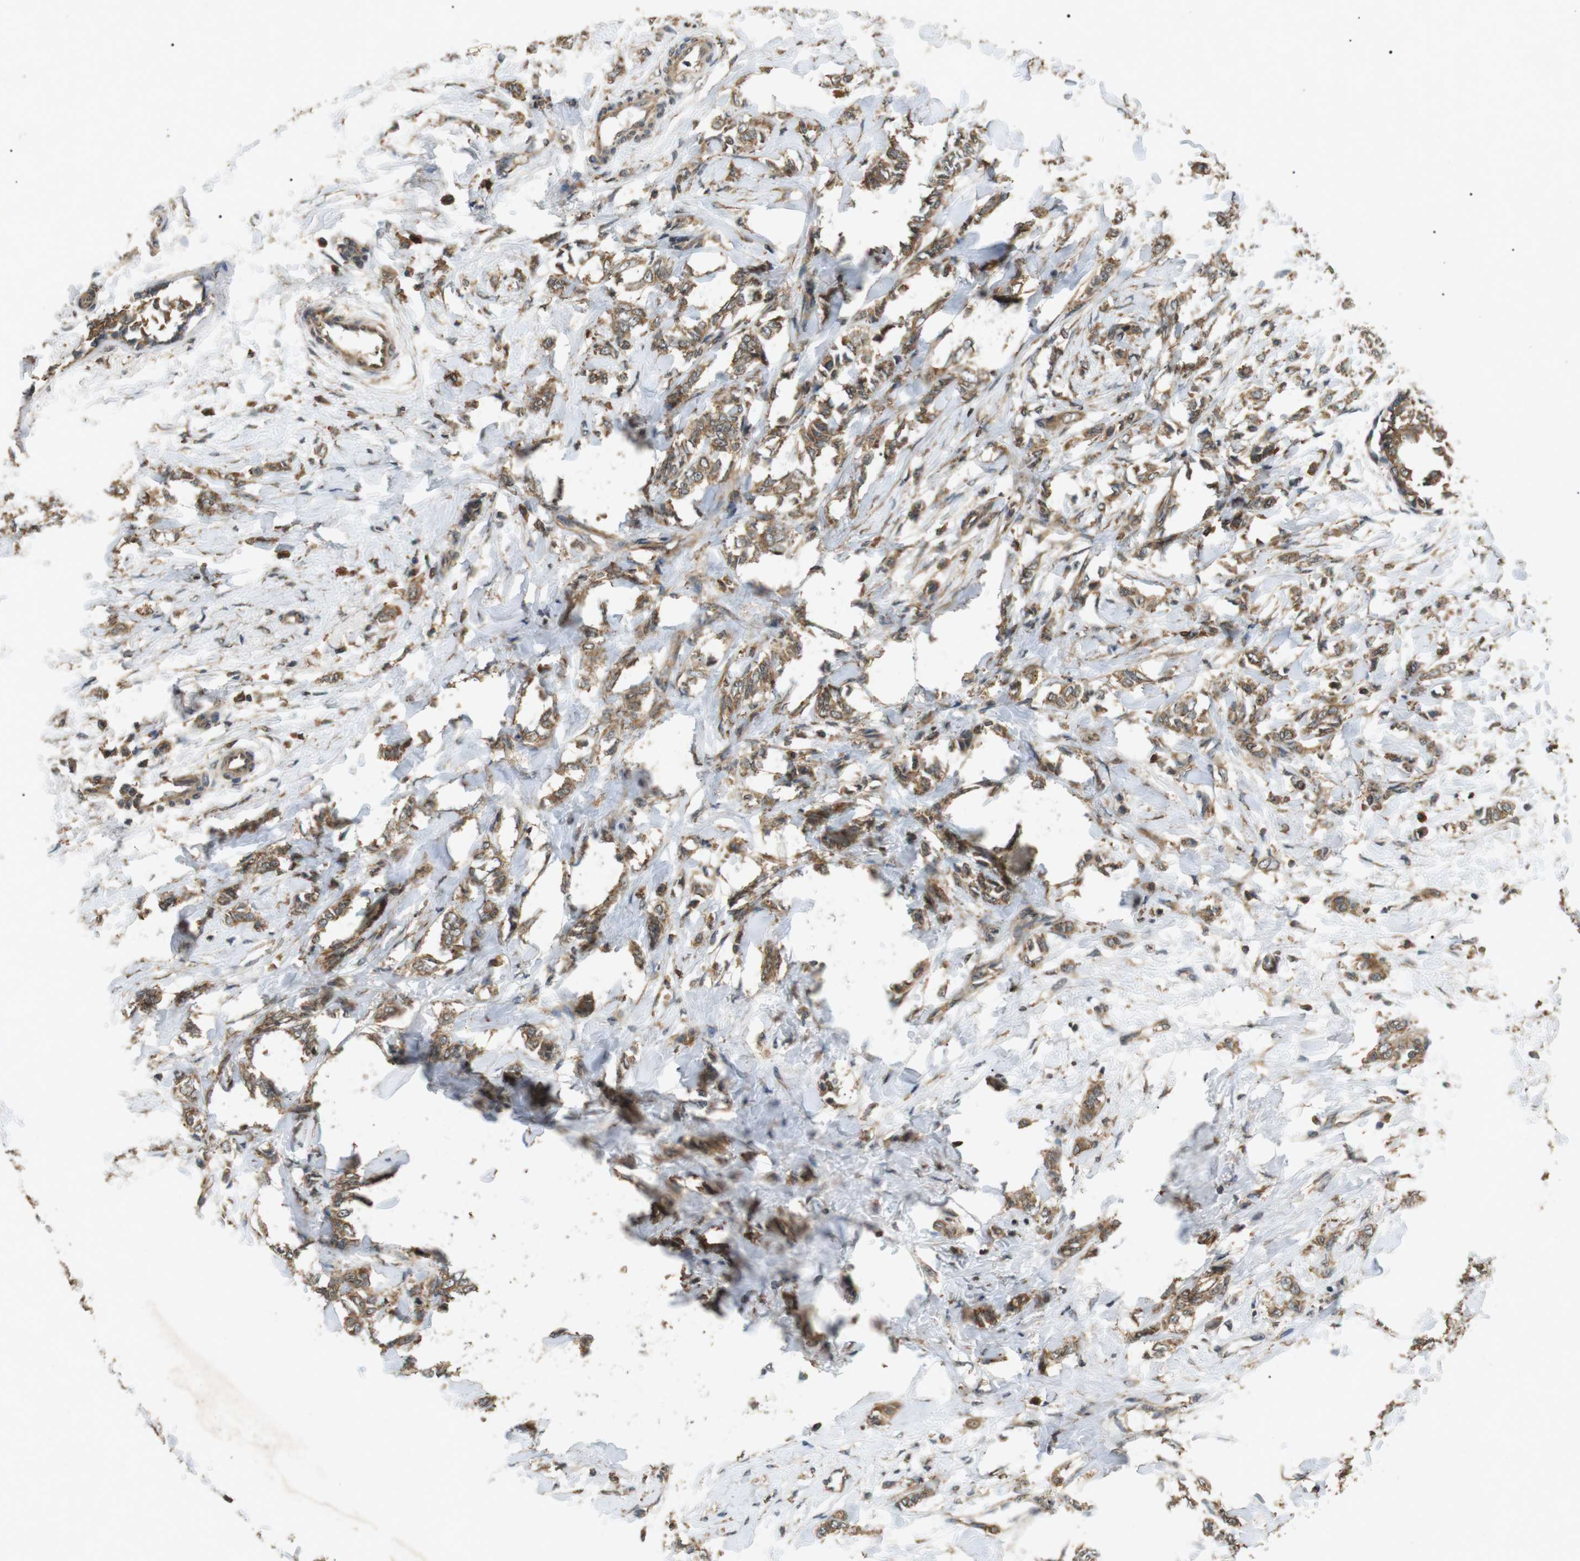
{"staining": {"intensity": "moderate", "quantity": ">75%", "location": "cytoplasmic/membranous"}, "tissue": "breast cancer", "cell_type": "Tumor cells", "image_type": "cancer", "snomed": [{"axis": "morphology", "description": "Lobular carcinoma, in situ"}, {"axis": "morphology", "description": "Lobular carcinoma"}, {"axis": "topography", "description": "Breast"}], "caption": "Immunohistochemical staining of human breast cancer exhibits moderate cytoplasmic/membranous protein staining in about >75% of tumor cells.", "gene": "TBC1D15", "patient": {"sex": "female", "age": 41}}